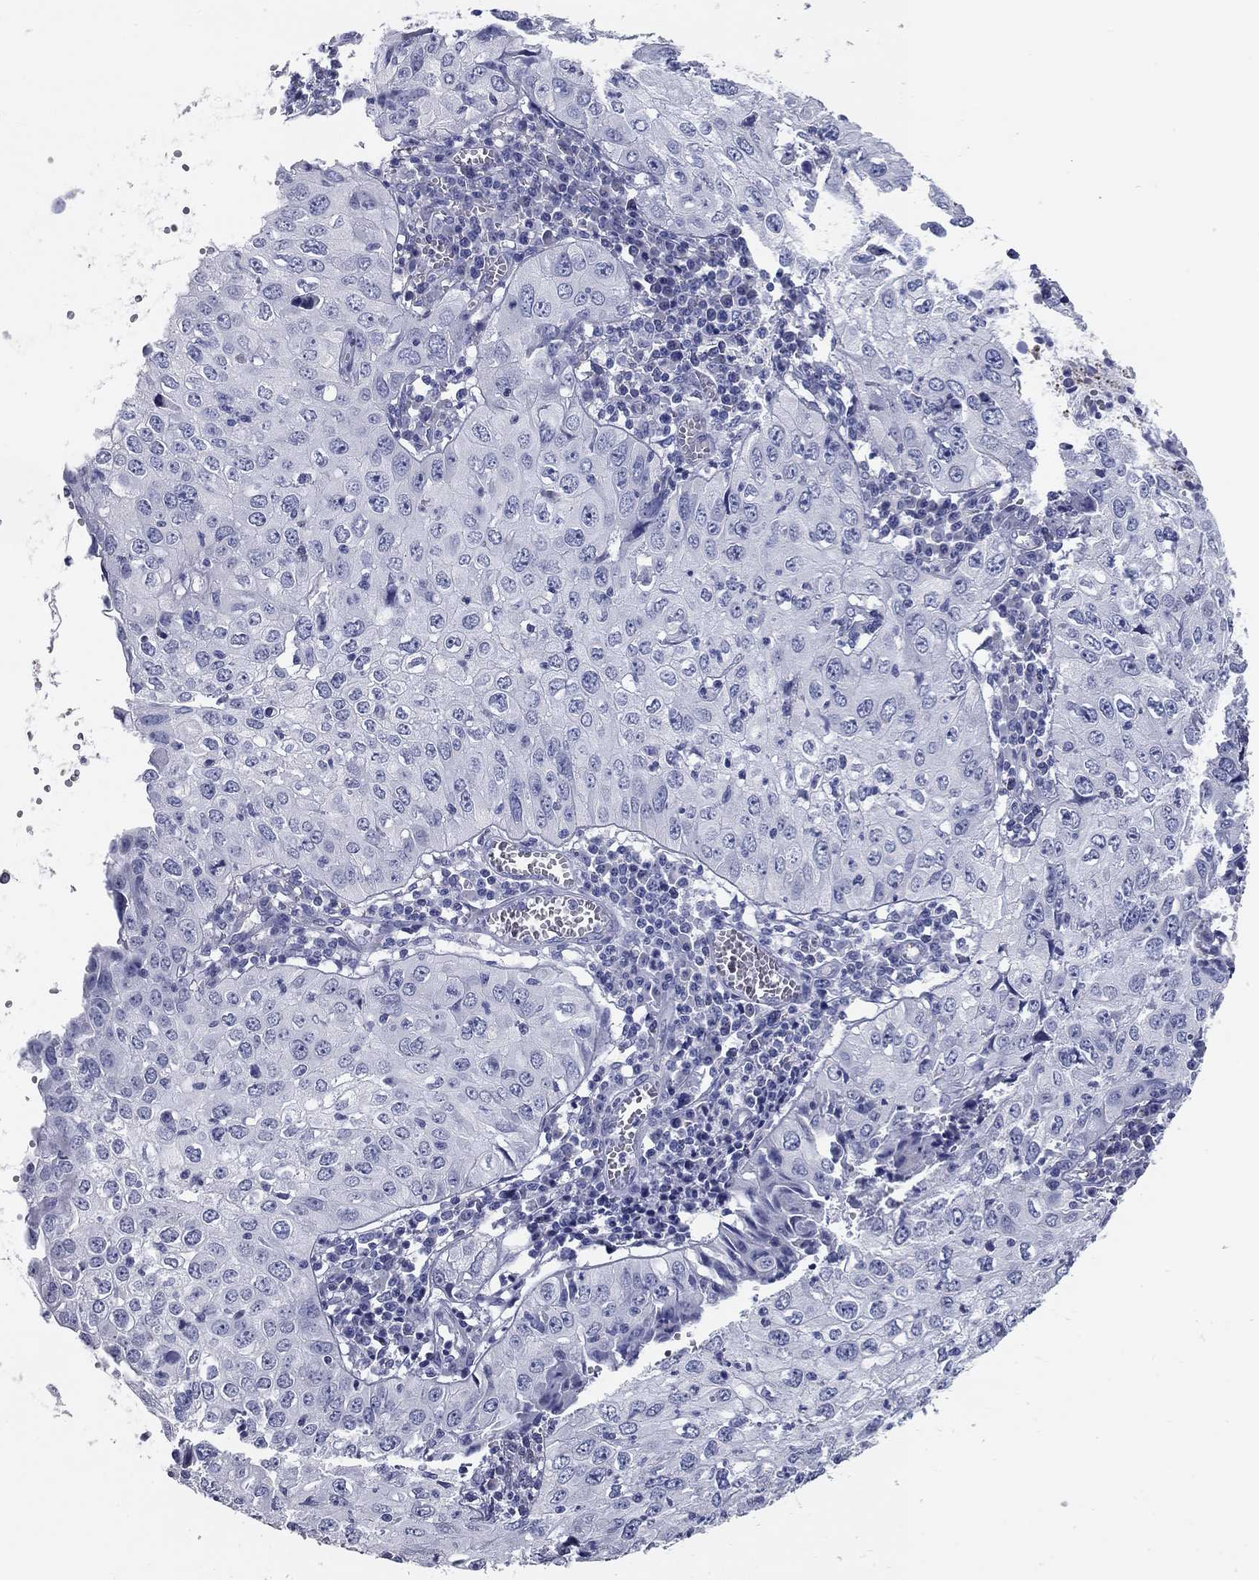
{"staining": {"intensity": "negative", "quantity": "none", "location": "none"}, "tissue": "cervical cancer", "cell_type": "Tumor cells", "image_type": "cancer", "snomed": [{"axis": "morphology", "description": "Squamous cell carcinoma, NOS"}, {"axis": "topography", "description": "Cervix"}], "caption": "DAB (3,3'-diaminobenzidine) immunohistochemical staining of squamous cell carcinoma (cervical) demonstrates no significant staining in tumor cells.", "gene": "TAC1", "patient": {"sex": "female", "age": 24}}